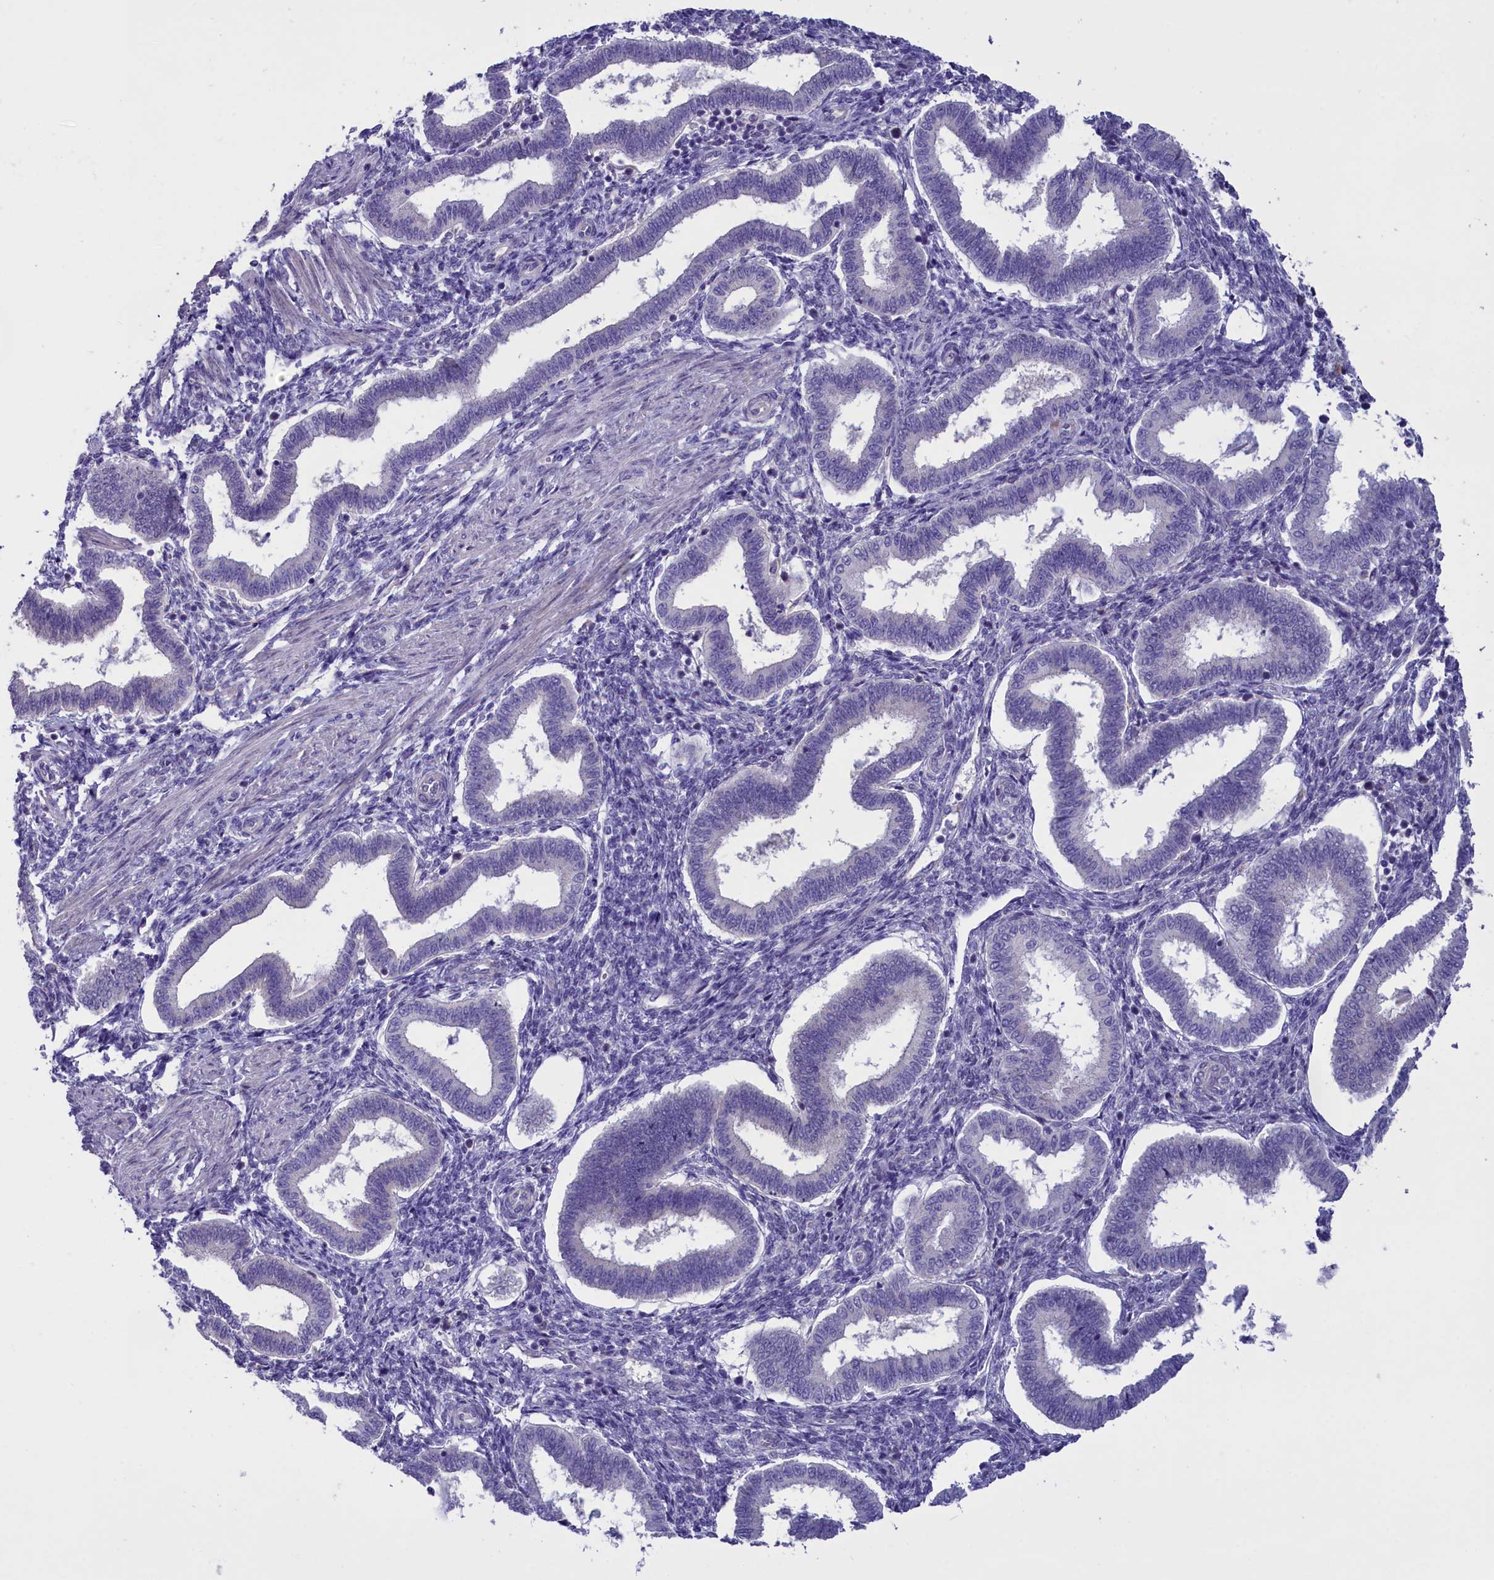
{"staining": {"intensity": "negative", "quantity": "none", "location": "none"}, "tissue": "endometrium", "cell_type": "Cells in endometrial stroma", "image_type": "normal", "snomed": [{"axis": "morphology", "description": "Normal tissue, NOS"}, {"axis": "topography", "description": "Endometrium"}], "caption": "Immunohistochemistry (IHC) histopathology image of benign endometrium: human endometrium stained with DAB demonstrates no significant protein staining in cells in endometrial stroma. (Immunohistochemistry, brightfield microscopy, high magnification).", "gene": "ENPP6", "patient": {"sex": "female", "age": 24}}